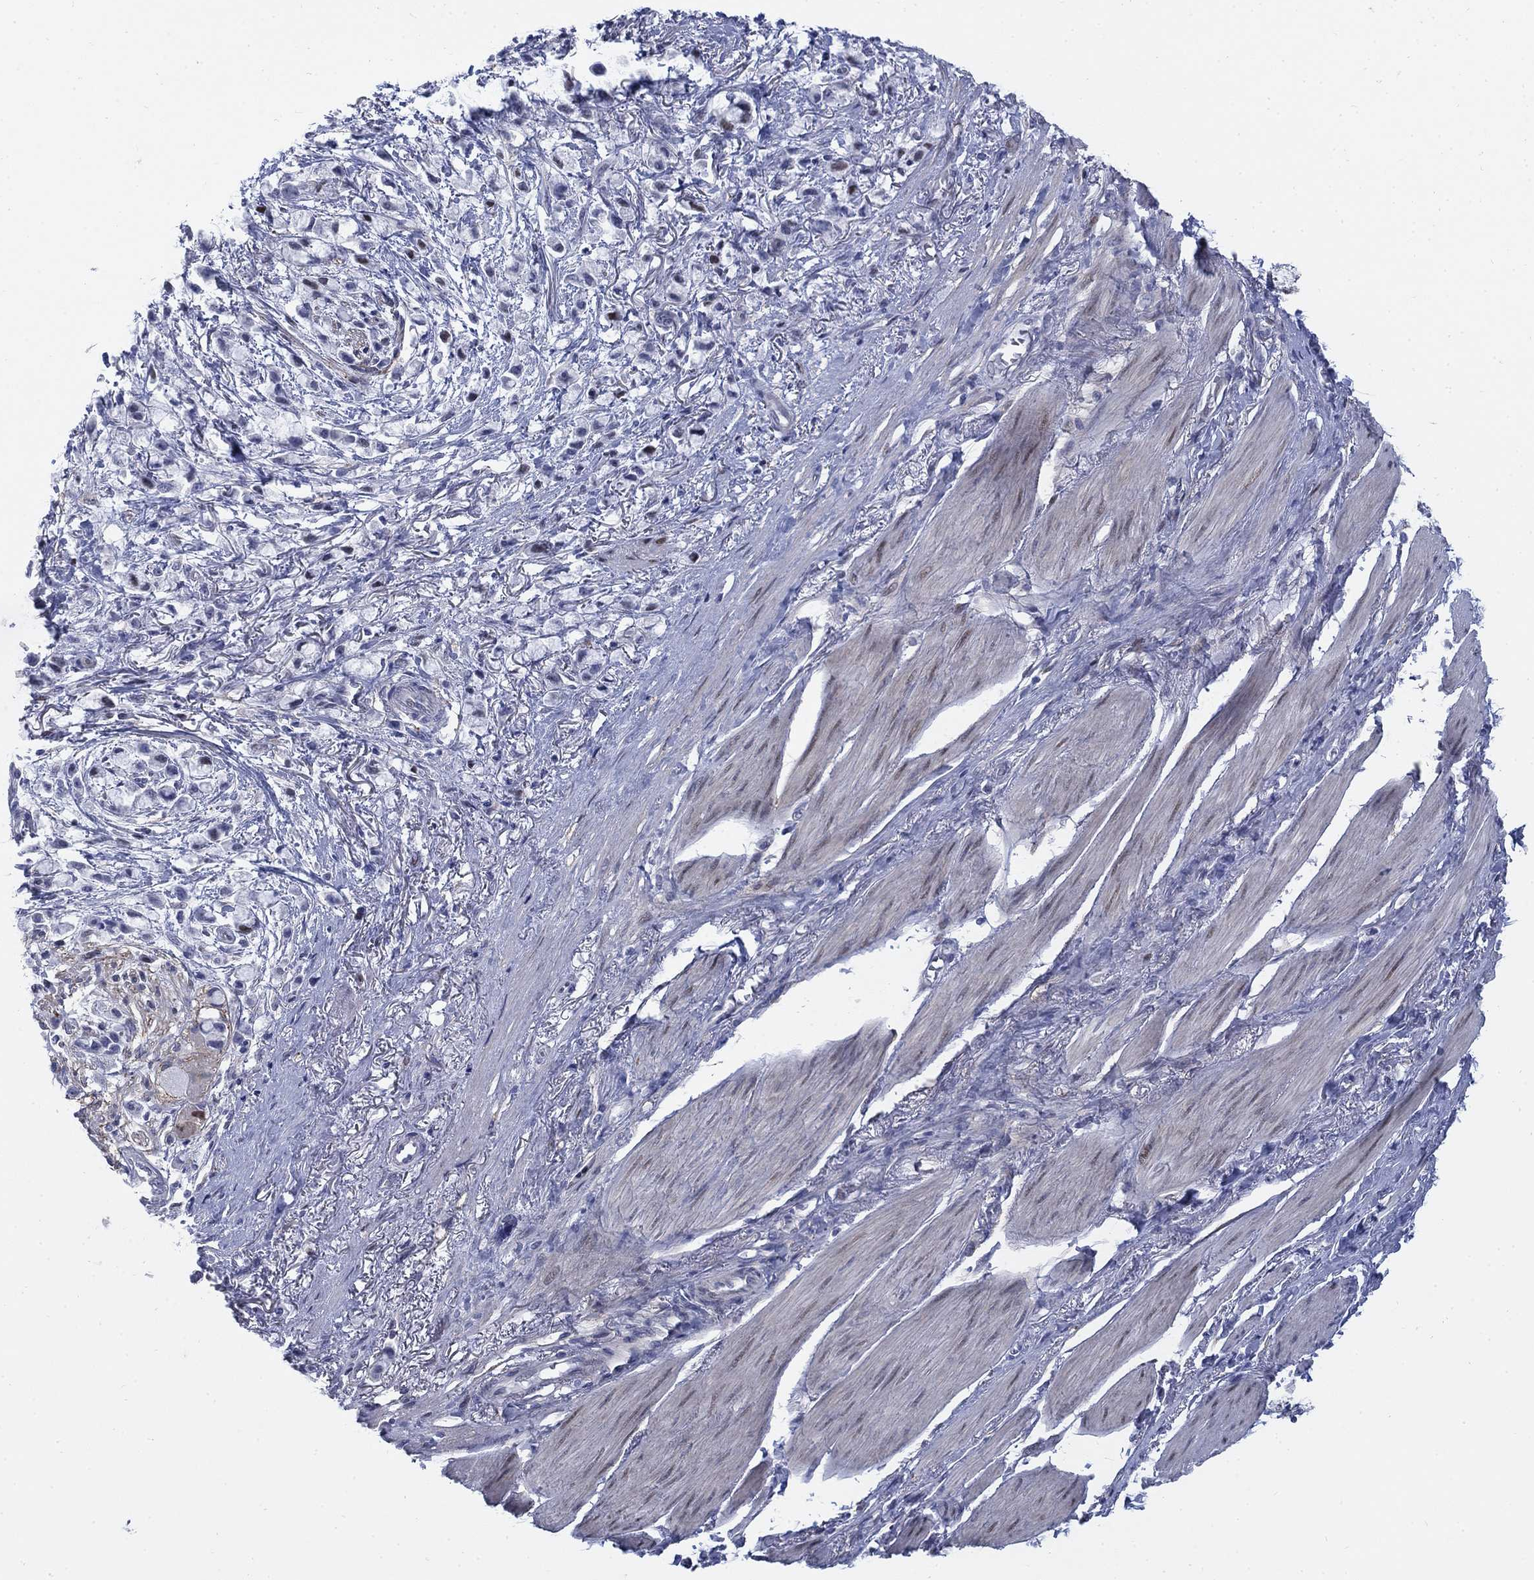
{"staining": {"intensity": "negative", "quantity": "none", "location": "none"}, "tissue": "stomach cancer", "cell_type": "Tumor cells", "image_type": "cancer", "snomed": [{"axis": "morphology", "description": "Adenocarcinoma, NOS"}, {"axis": "topography", "description": "Stomach"}], "caption": "Stomach adenocarcinoma stained for a protein using immunohistochemistry (IHC) displays no staining tumor cells.", "gene": "MYO3A", "patient": {"sex": "female", "age": 81}}